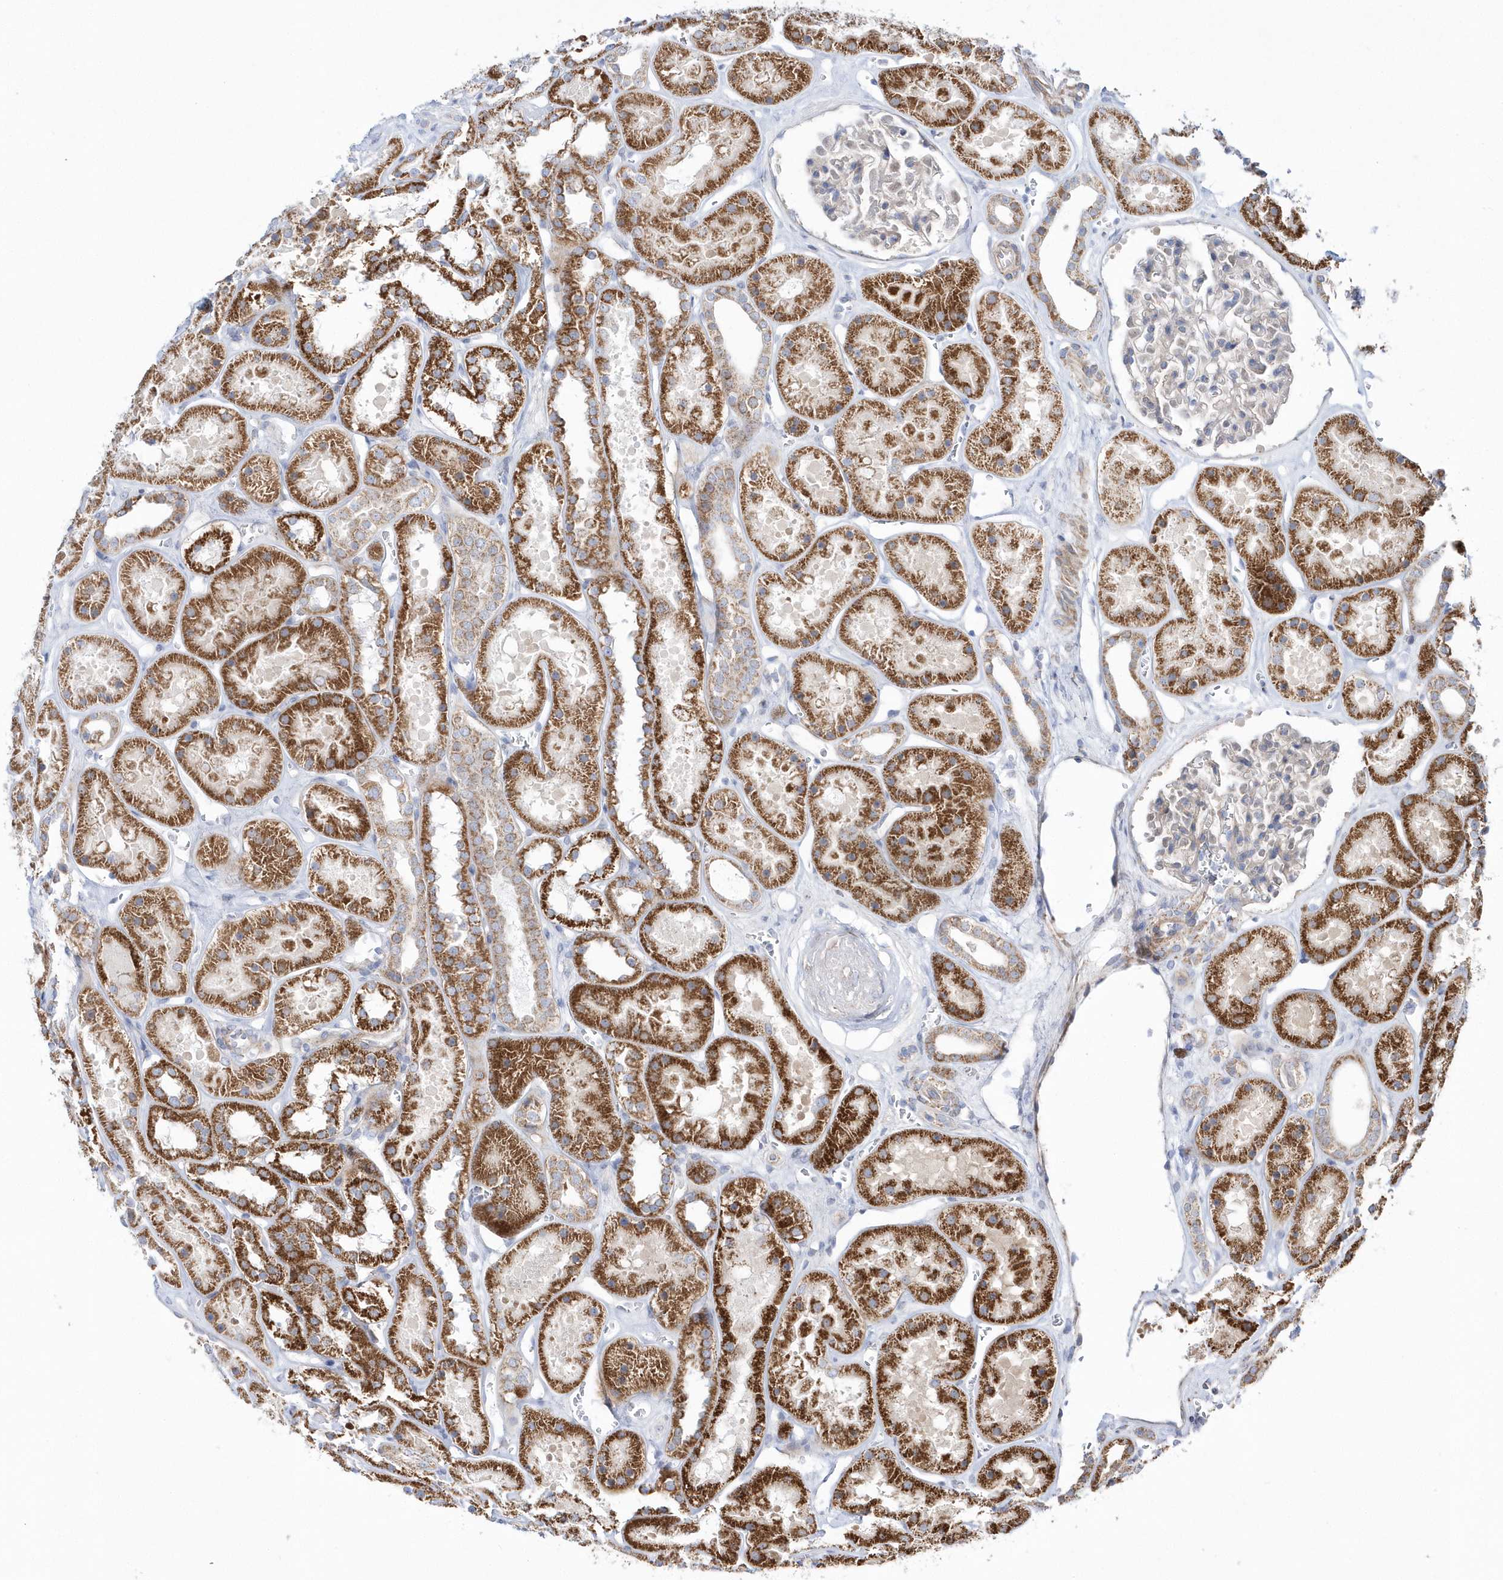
{"staining": {"intensity": "negative", "quantity": "none", "location": "none"}, "tissue": "kidney", "cell_type": "Cells in glomeruli", "image_type": "normal", "snomed": [{"axis": "morphology", "description": "Normal tissue, NOS"}, {"axis": "topography", "description": "Kidney"}], "caption": "Immunohistochemical staining of benign human kidney reveals no significant staining in cells in glomeruli. The staining was performed using DAB (3,3'-diaminobenzidine) to visualize the protein expression in brown, while the nuclei were stained in blue with hematoxylin (Magnification: 20x).", "gene": "OPA1", "patient": {"sex": "female", "age": 41}}